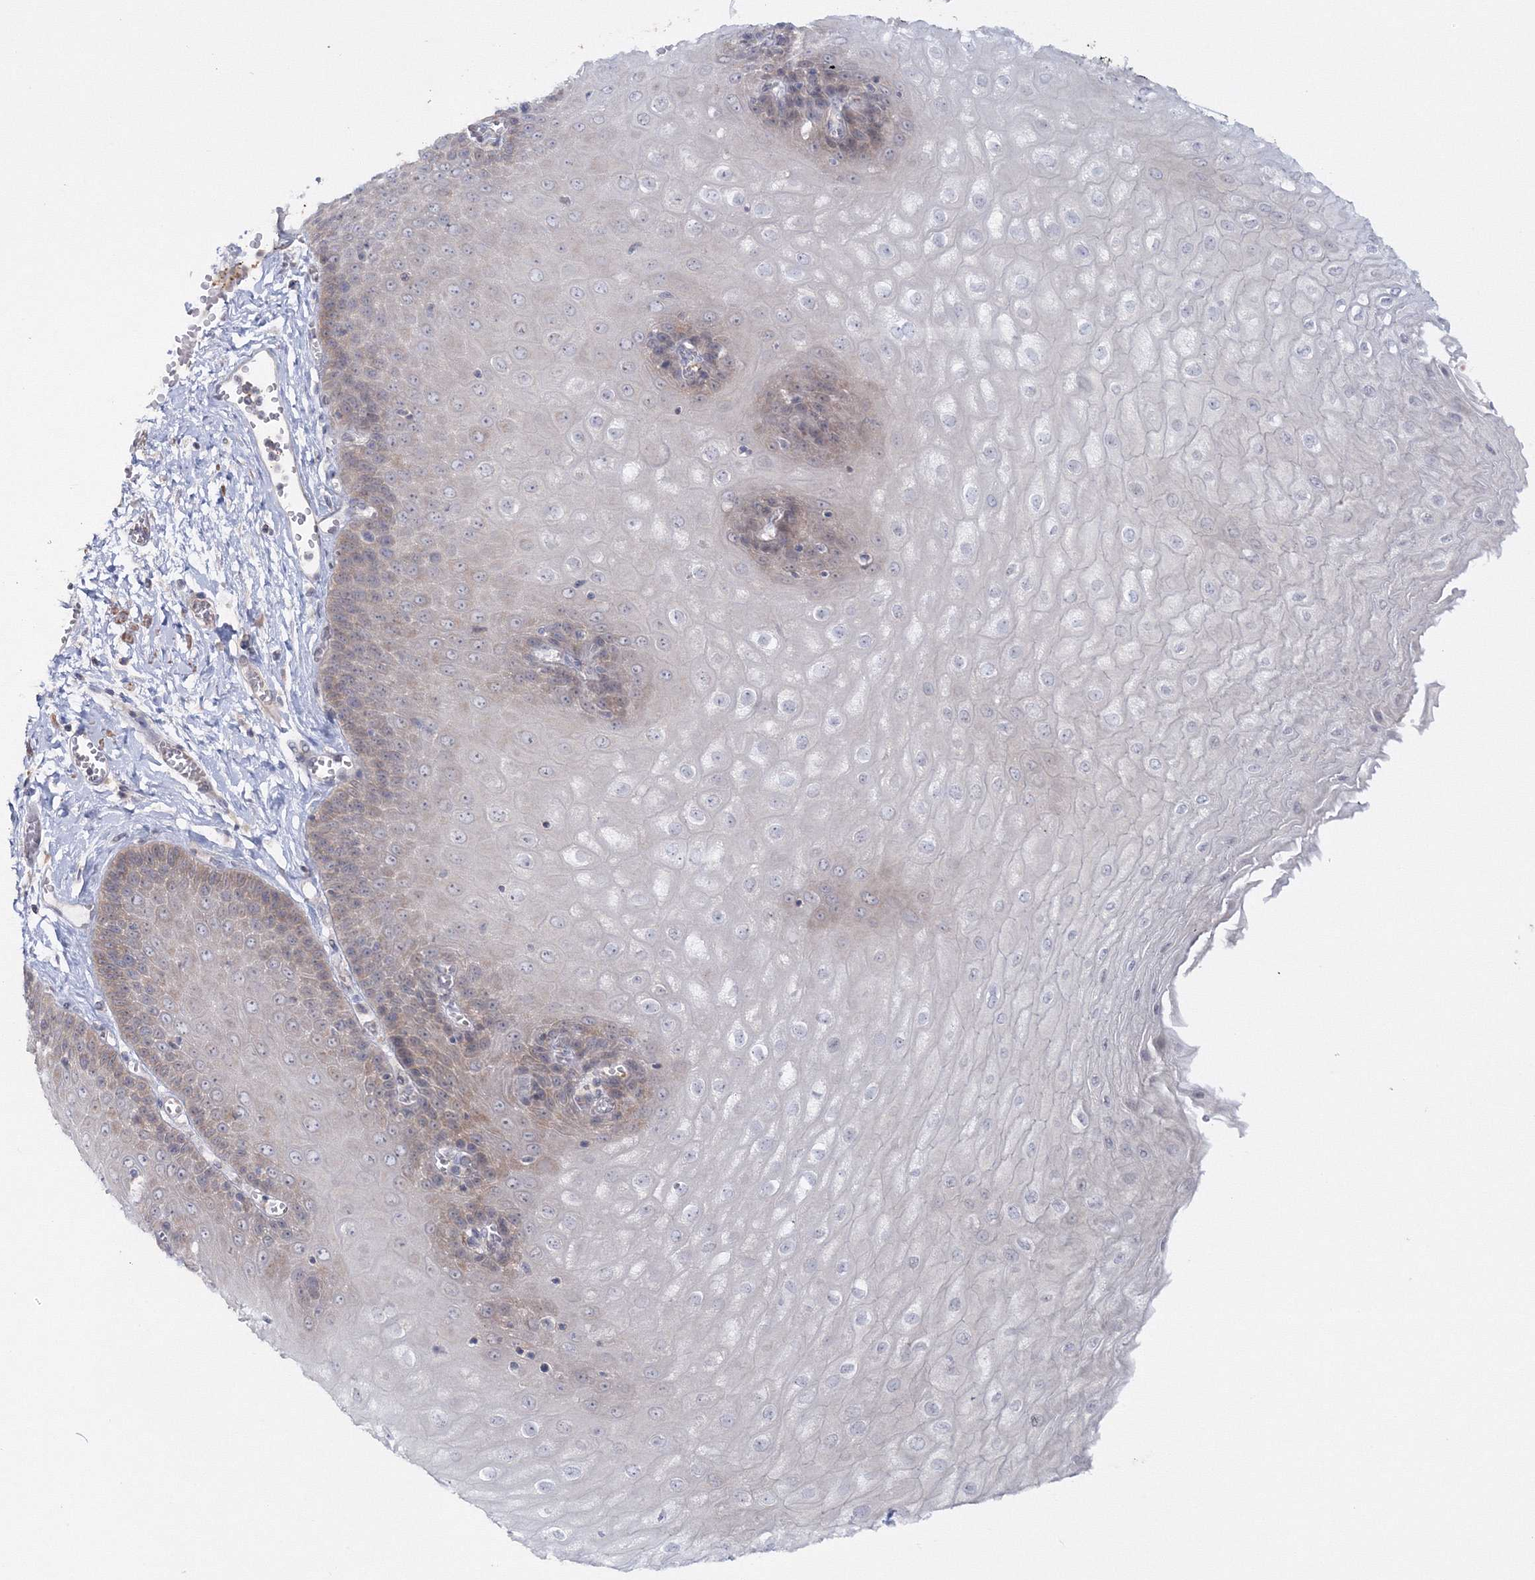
{"staining": {"intensity": "moderate", "quantity": "<25%", "location": "cytoplasmic/membranous"}, "tissue": "esophagus", "cell_type": "Squamous epithelial cells", "image_type": "normal", "snomed": [{"axis": "morphology", "description": "Normal tissue, NOS"}, {"axis": "topography", "description": "Esophagus"}], "caption": "Immunohistochemistry (IHC) of normal esophagus demonstrates low levels of moderate cytoplasmic/membranous staining in about <25% of squamous epithelial cells. (brown staining indicates protein expression, while blue staining denotes nuclei).", "gene": "IPMK", "patient": {"sex": "male", "age": 60}}